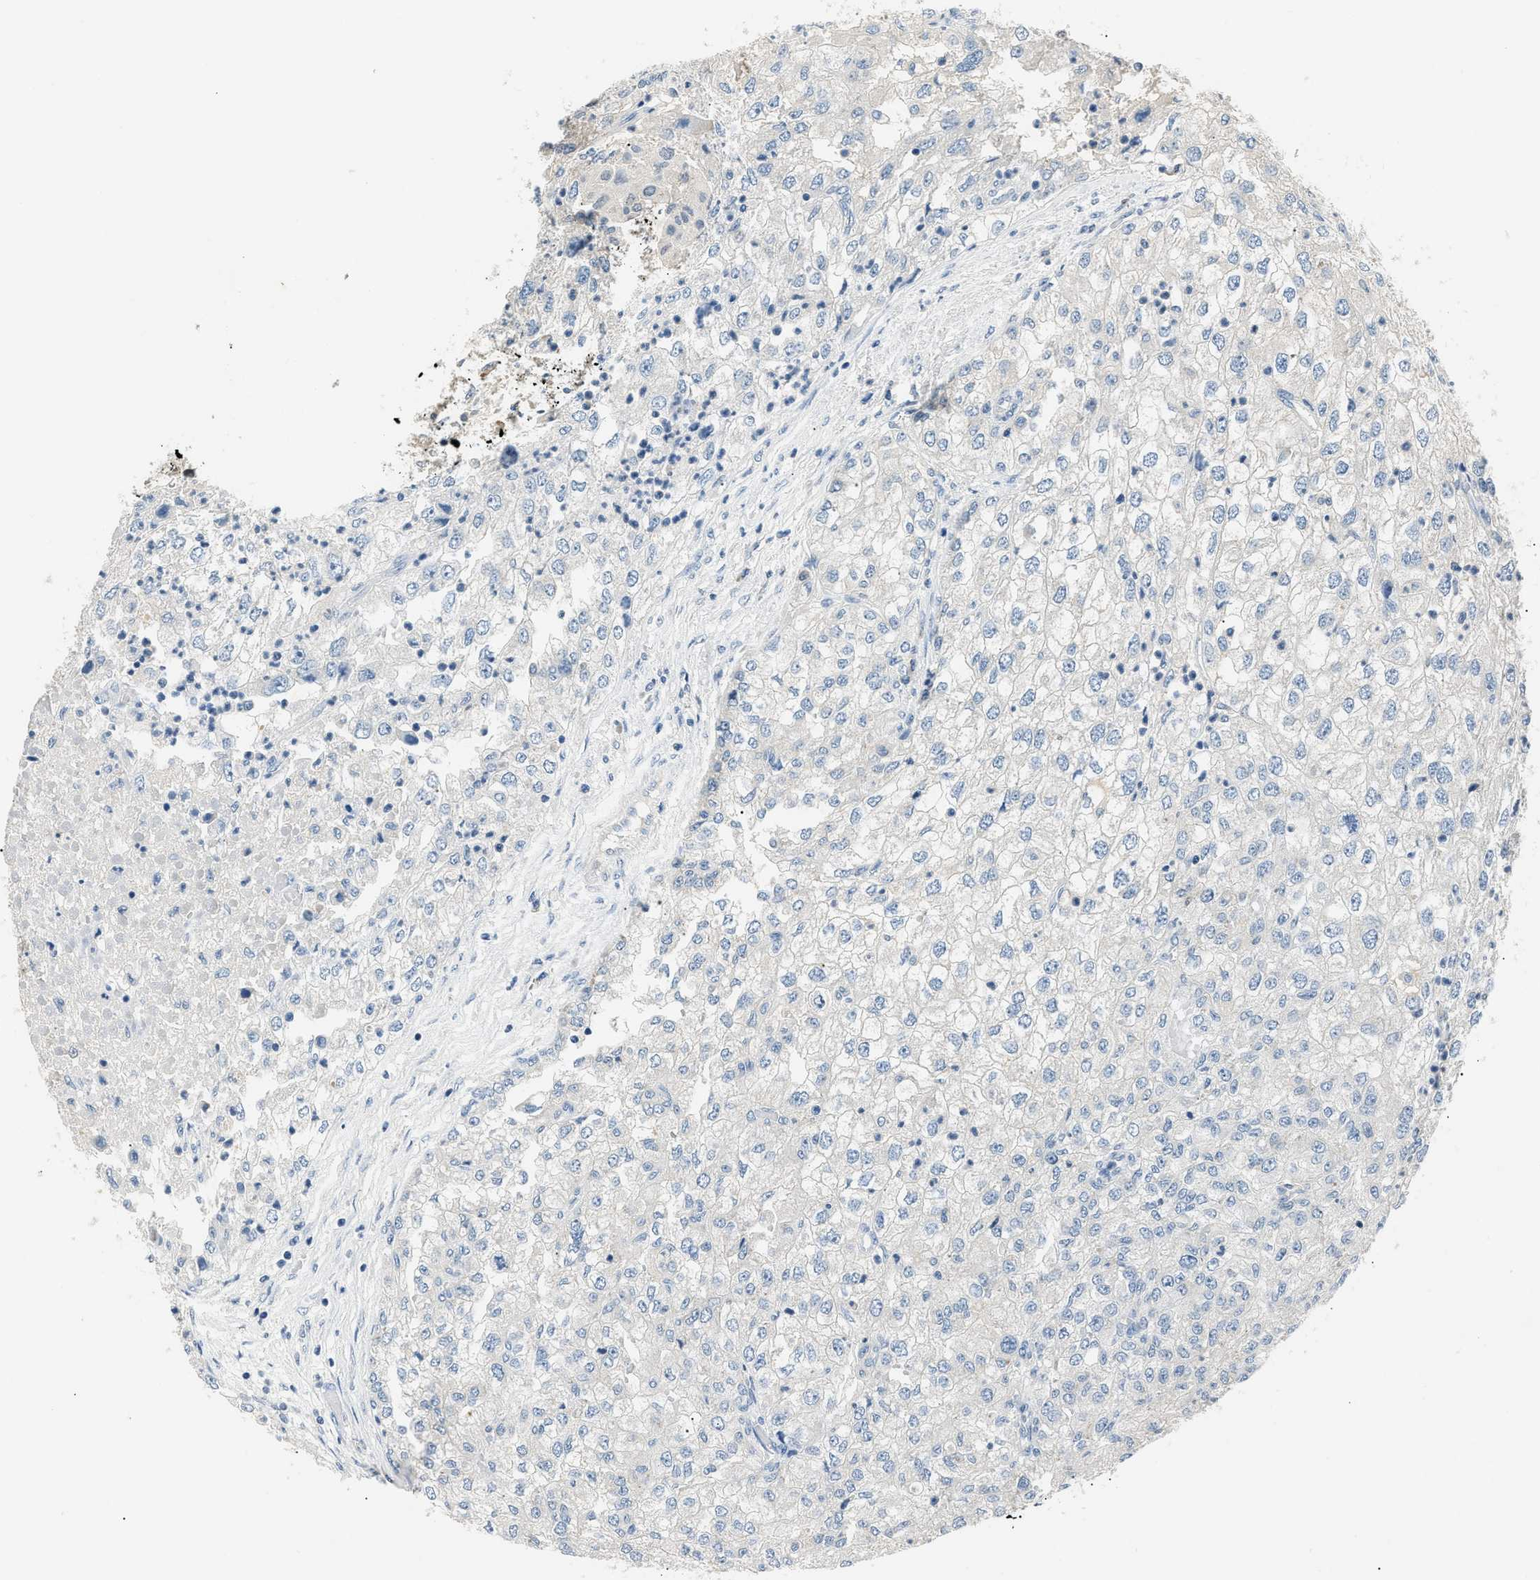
{"staining": {"intensity": "negative", "quantity": "none", "location": "none"}, "tissue": "renal cancer", "cell_type": "Tumor cells", "image_type": "cancer", "snomed": [{"axis": "morphology", "description": "Adenocarcinoma, NOS"}, {"axis": "topography", "description": "Kidney"}], "caption": "IHC photomicrograph of neoplastic tissue: human renal adenocarcinoma stained with DAB reveals no significant protein expression in tumor cells. Nuclei are stained in blue.", "gene": "INHA", "patient": {"sex": "female", "age": 54}}